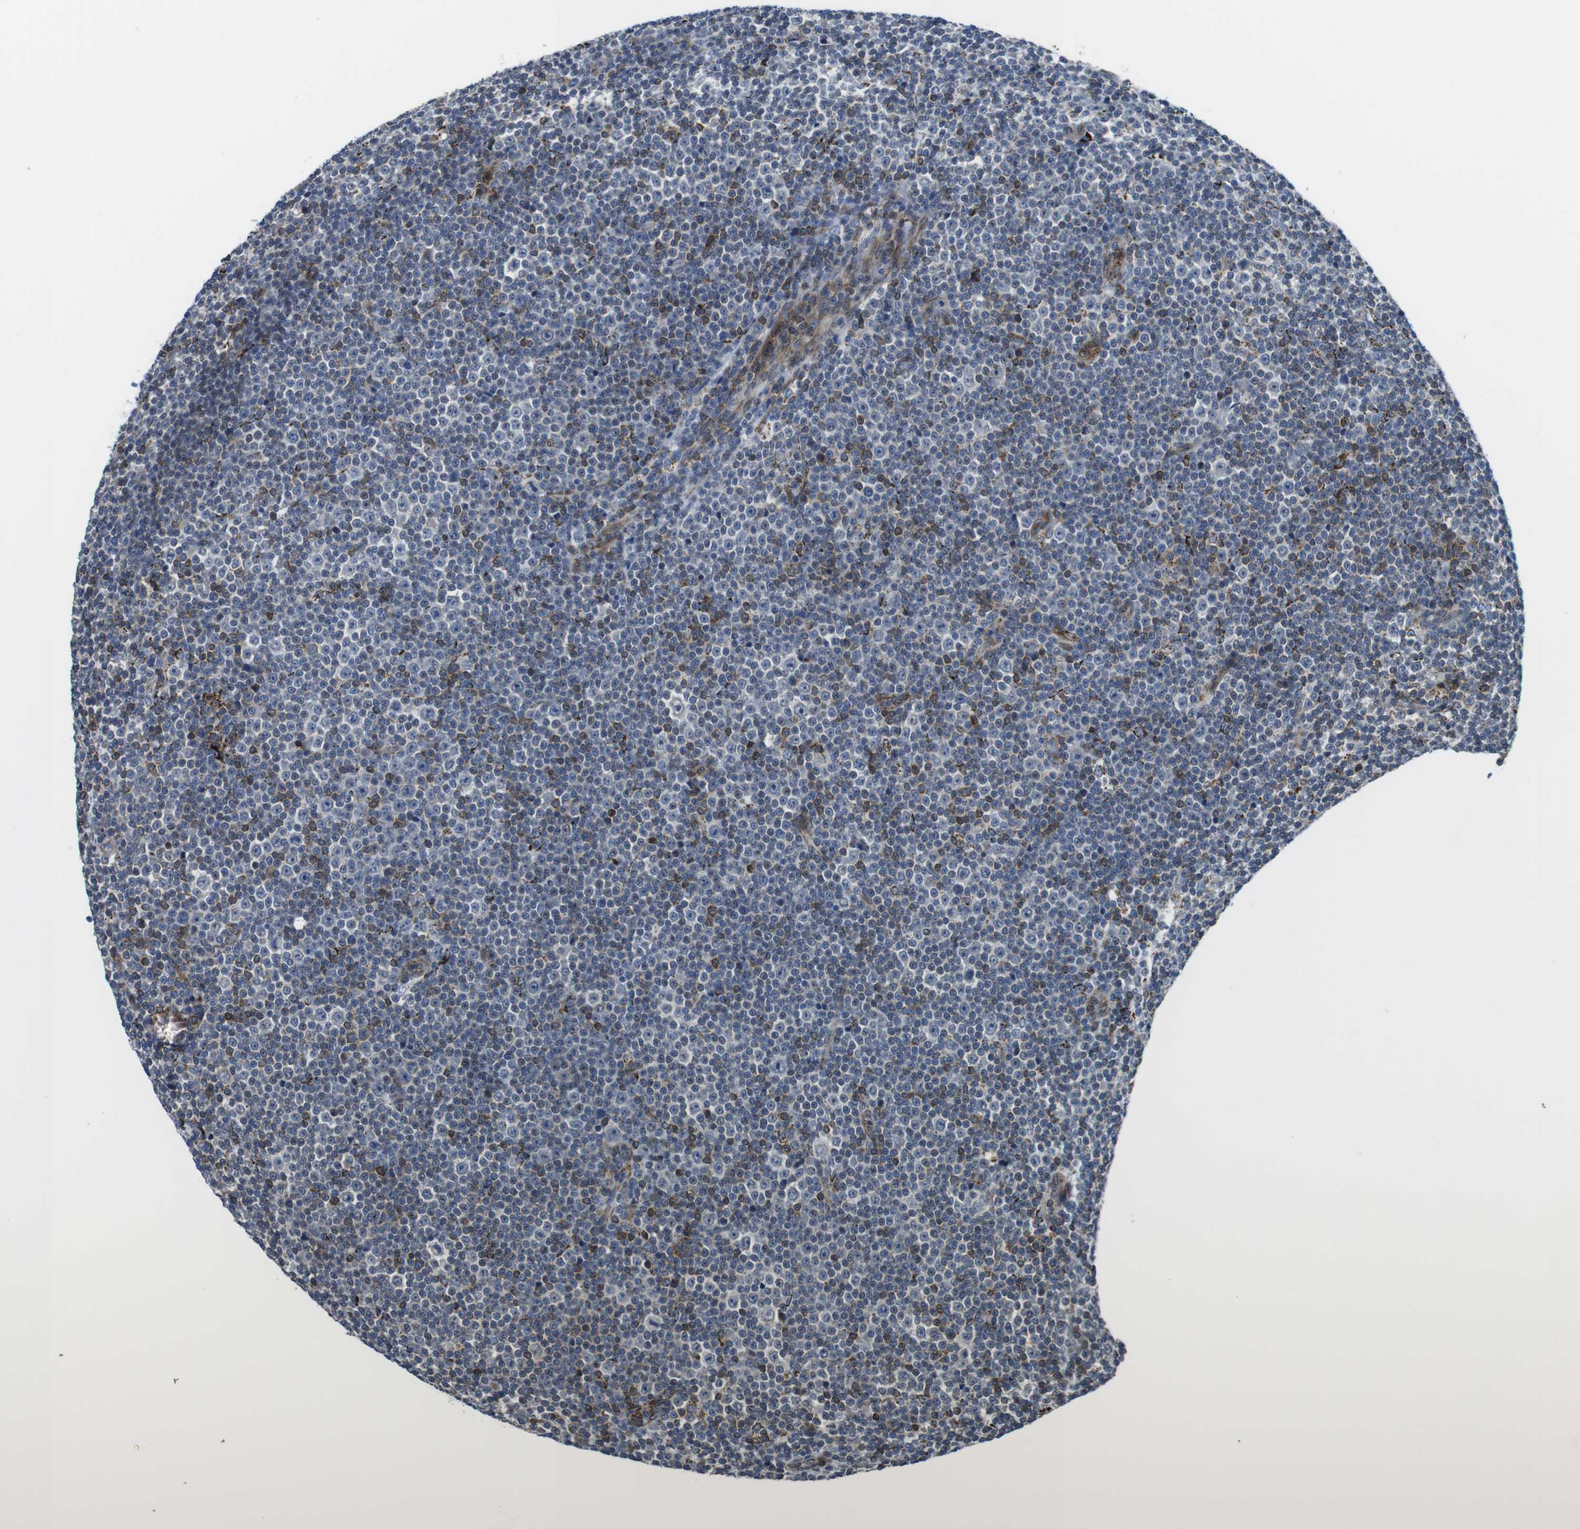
{"staining": {"intensity": "negative", "quantity": "none", "location": "none"}, "tissue": "lymphoma", "cell_type": "Tumor cells", "image_type": "cancer", "snomed": [{"axis": "morphology", "description": "Malignant lymphoma, non-Hodgkin's type, Low grade"}, {"axis": "topography", "description": "Lymph node"}], "caption": "Tumor cells are negative for protein expression in human low-grade malignant lymphoma, non-Hodgkin's type.", "gene": "KCNE3", "patient": {"sex": "female", "age": 67}}